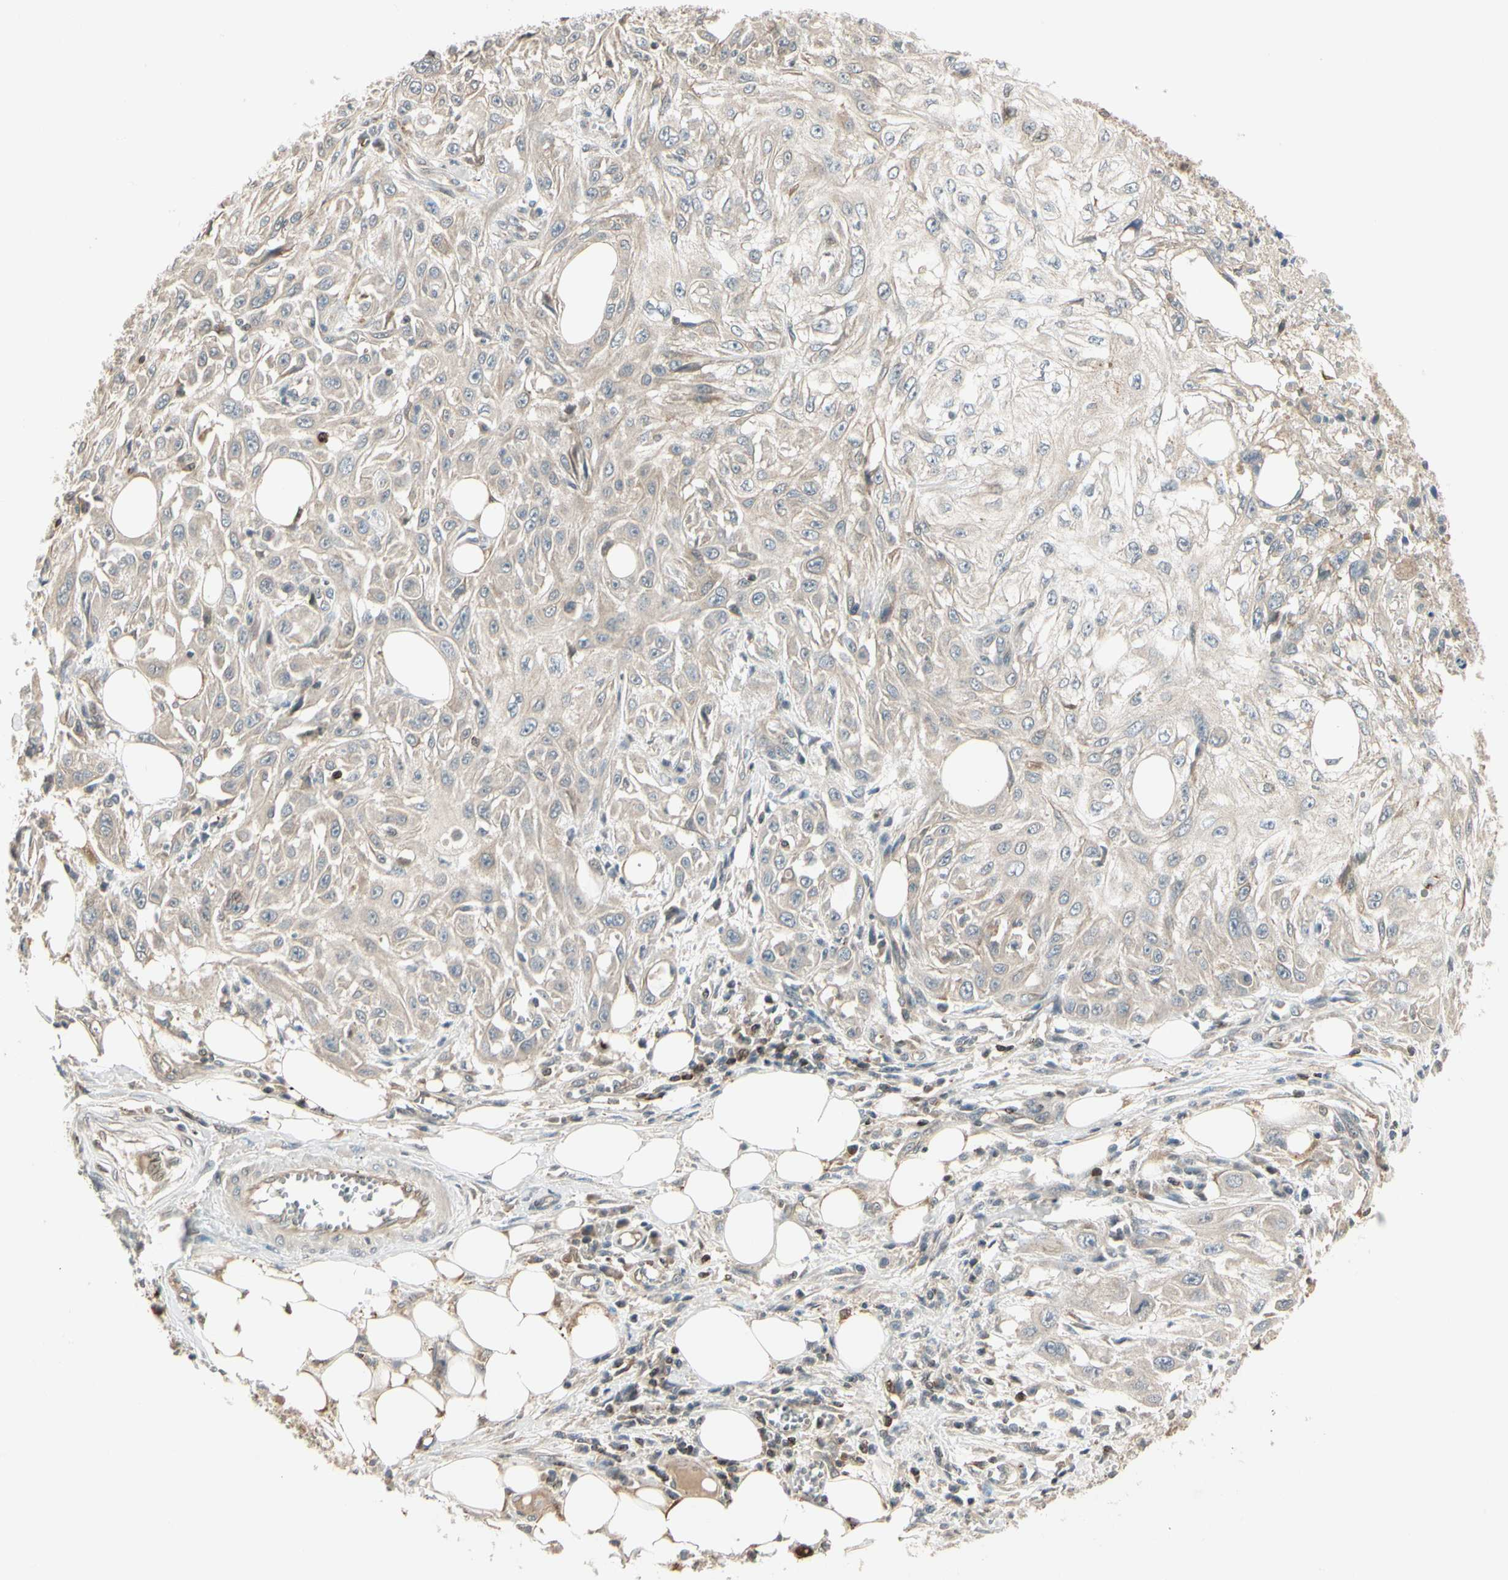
{"staining": {"intensity": "weak", "quantity": ">75%", "location": "cytoplasmic/membranous"}, "tissue": "skin cancer", "cell_type": "Tumor cells", "image_type": "cancer", "snomed": [{"axis": "morphology", "description": "Squamous cell carcinoma, NOS"}, {"axis": "topography", "description": "Skin"}], "caption": "A micrograph of human skin cancer stained for a protein exhibits weak cytoplasmic/membranous brown staining in tumor cells.", "gene": "EVC", "patient": {"sex": "male", "age": 75}}